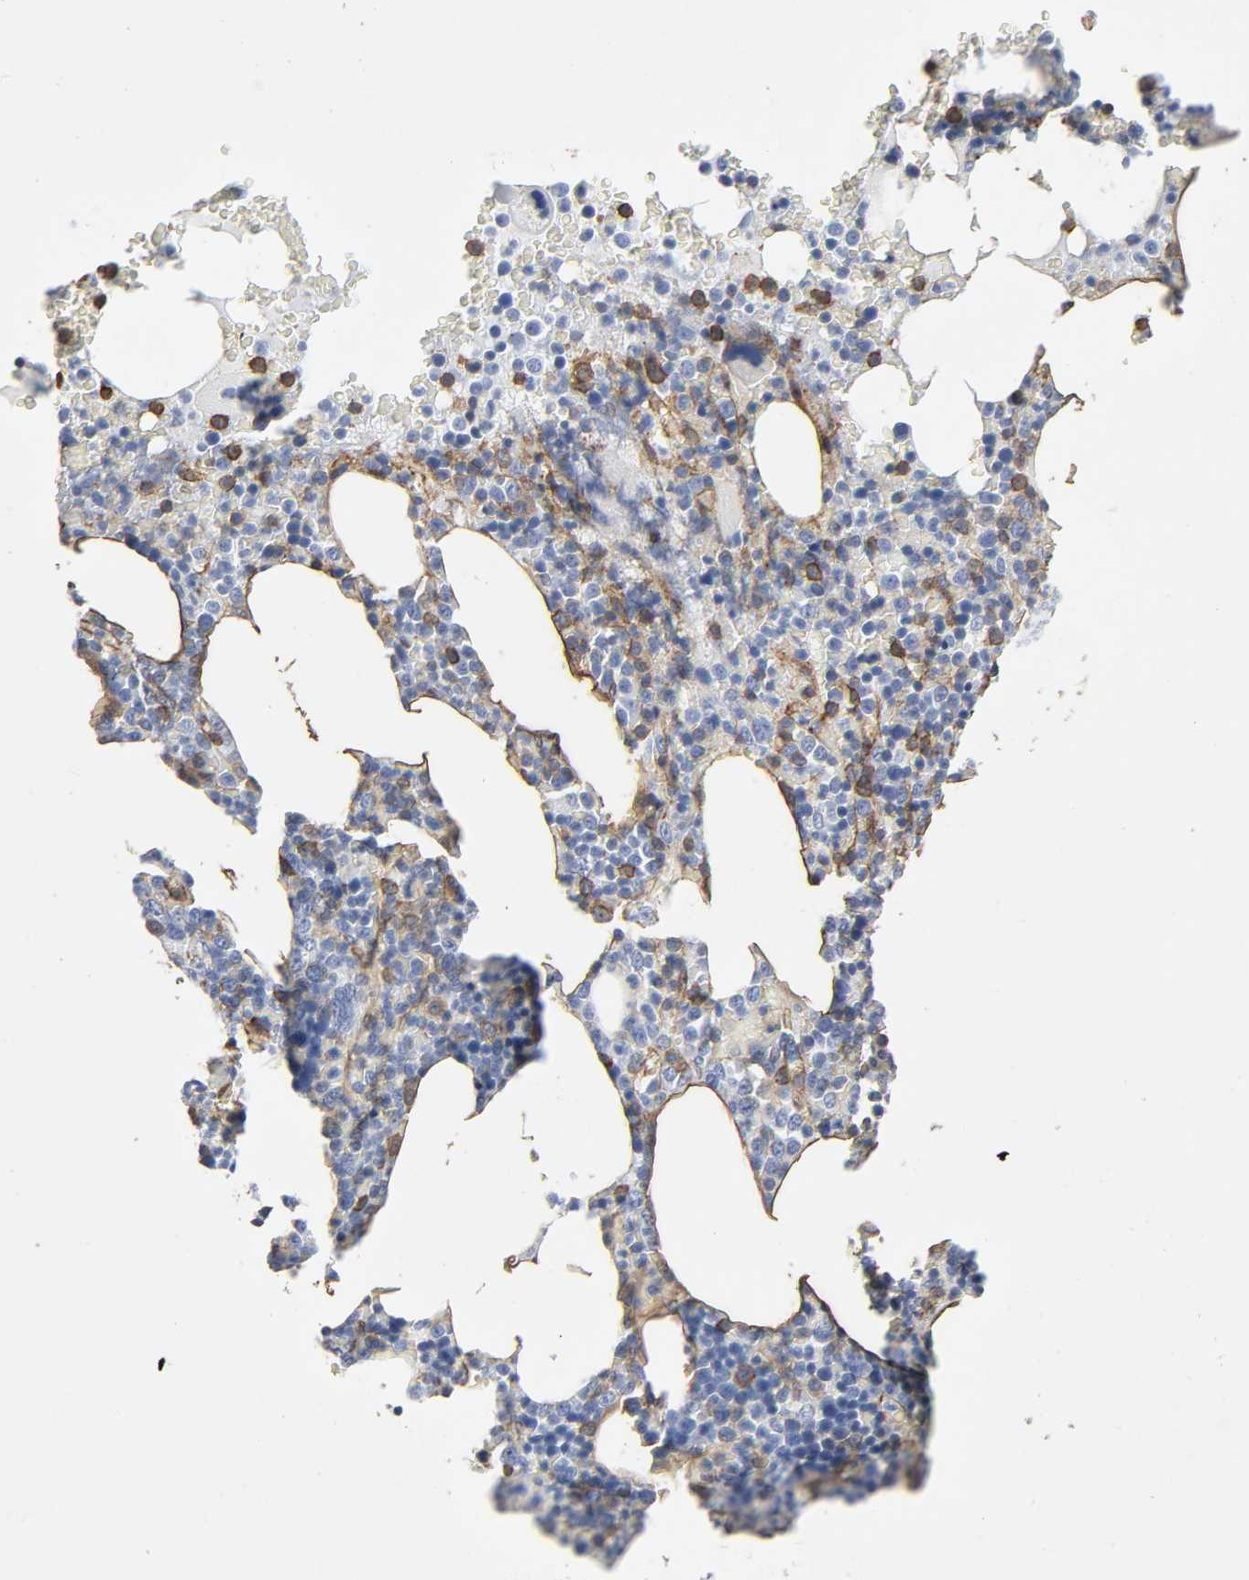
{"staining": {"intensity": "moderate", "quantity": "<25%", "location": "cytoplasmic/membranous"}, "tissue": "bone marrow", "cell_type": "Hematopoietic cells", "image_type": "normal", "snomed": [{"axis": "morphology", "description": "Normal tissue, NOS"}, {"axis": "topography", "description": "Bone marrow"}], "caption": "Unremarkable bone marrow was stained to show a protein in brown. There is low levels of moderate cytoplasmic/membranous expression in approximately <25% of hematopoietic cells. (Brightfield microscopy of DAB IHC at high magnification).", "gene": "ANXA2", "patient": {"sex": "female", "age": 66}}